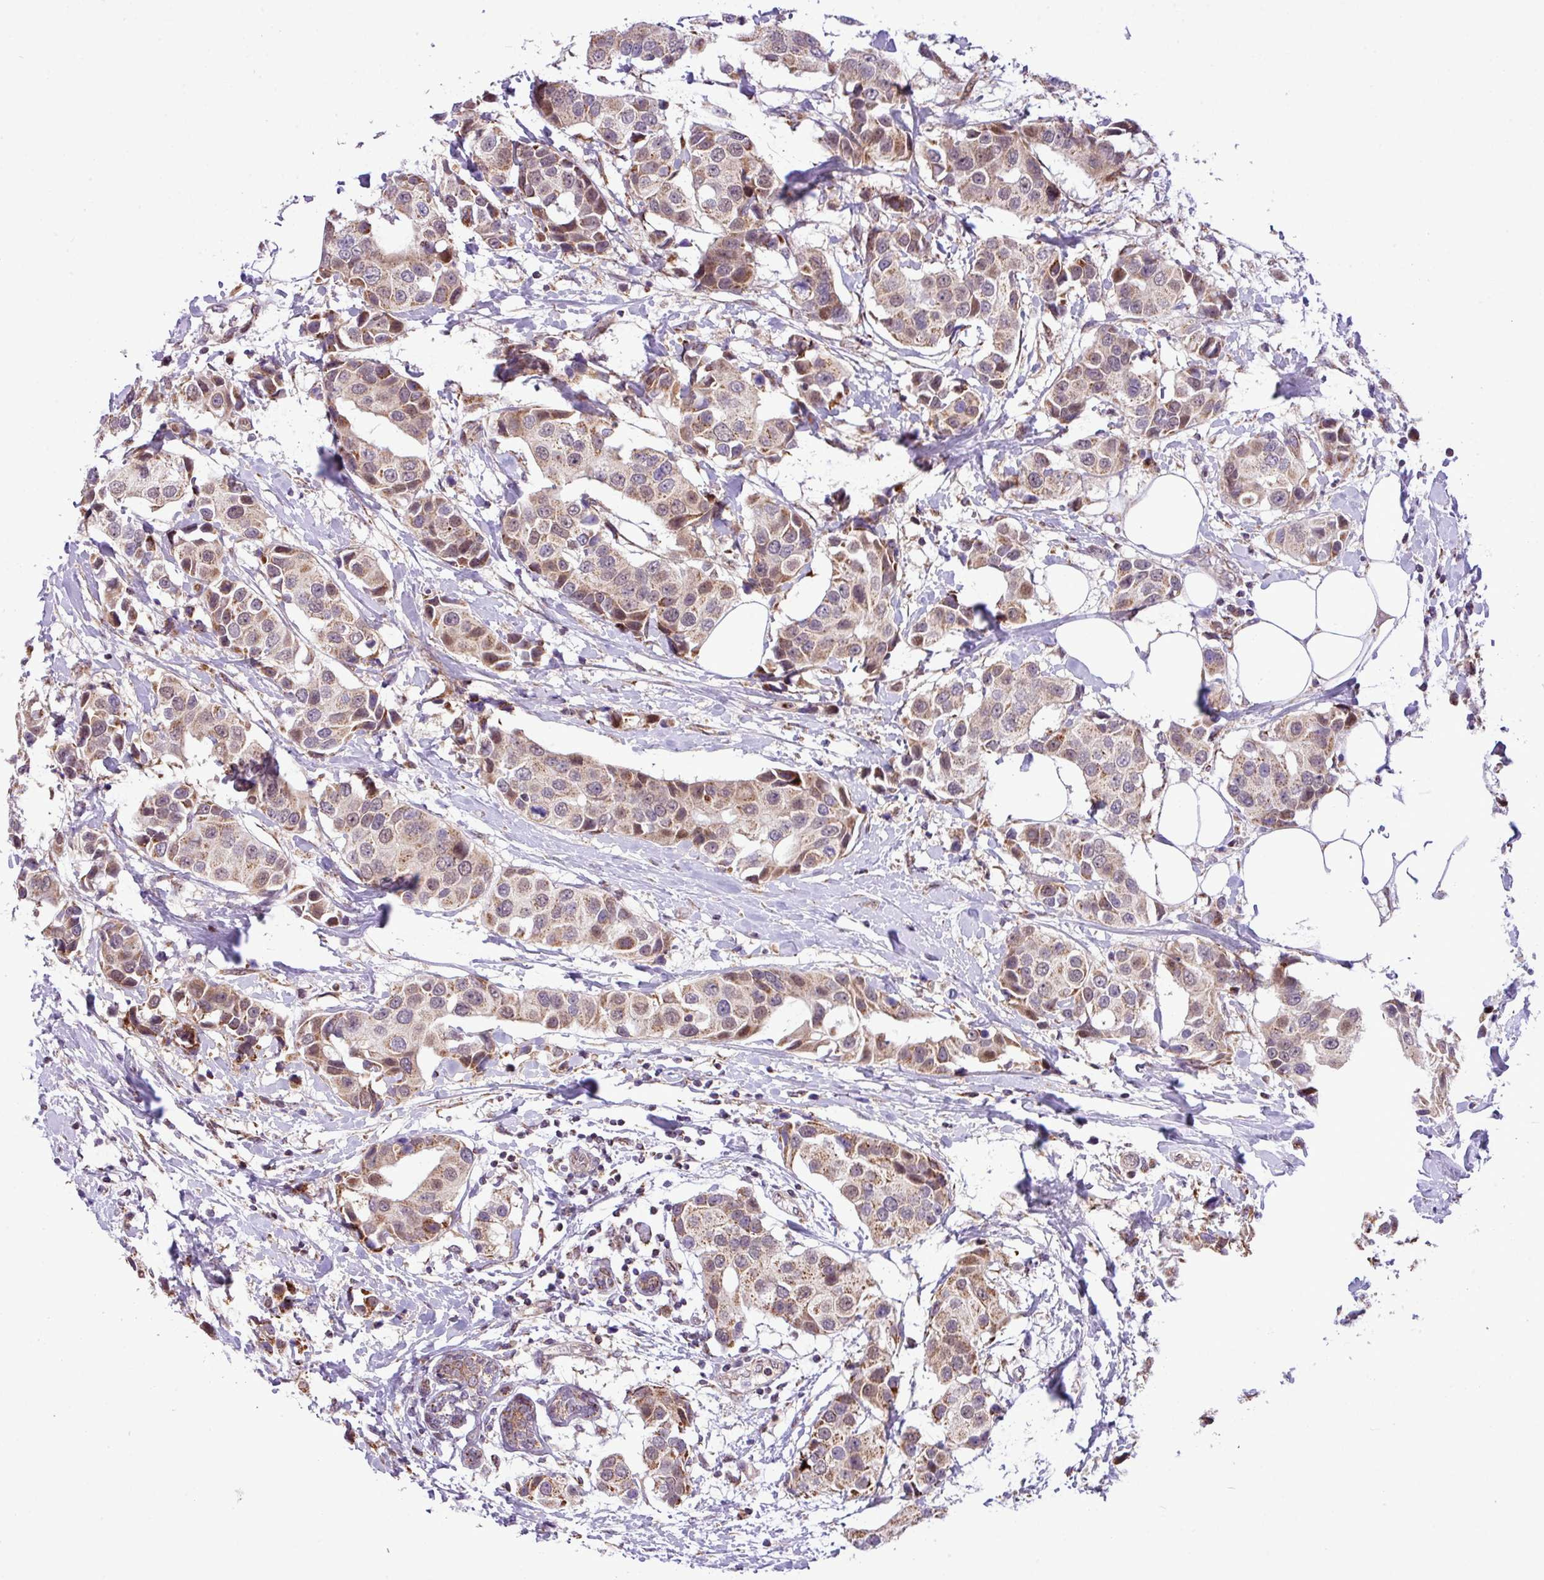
{"staining": {"intensity": "moderate", "quantity": ">75%", "location": "cytoplasmic/membranous"}, "tissue": "breast cancer", "cell_type": "Tumor cells", "image_type": "cancer", "snomed": [{"axis": "morphology", "description": "Normal tissue, NOS"}, {"axis": "morphology", "description": "Duct carcinoma"}, {"axis": "topography", "description": "Breast"}], "caption": "Moderate cytoplasmic/membranous protein staining is appreciated in approximately >75% of tumor cells in invasive ductal carcinoma (breast).", "gene": "B3GNT9", "patient": {"sex": "female", "age": 39}}